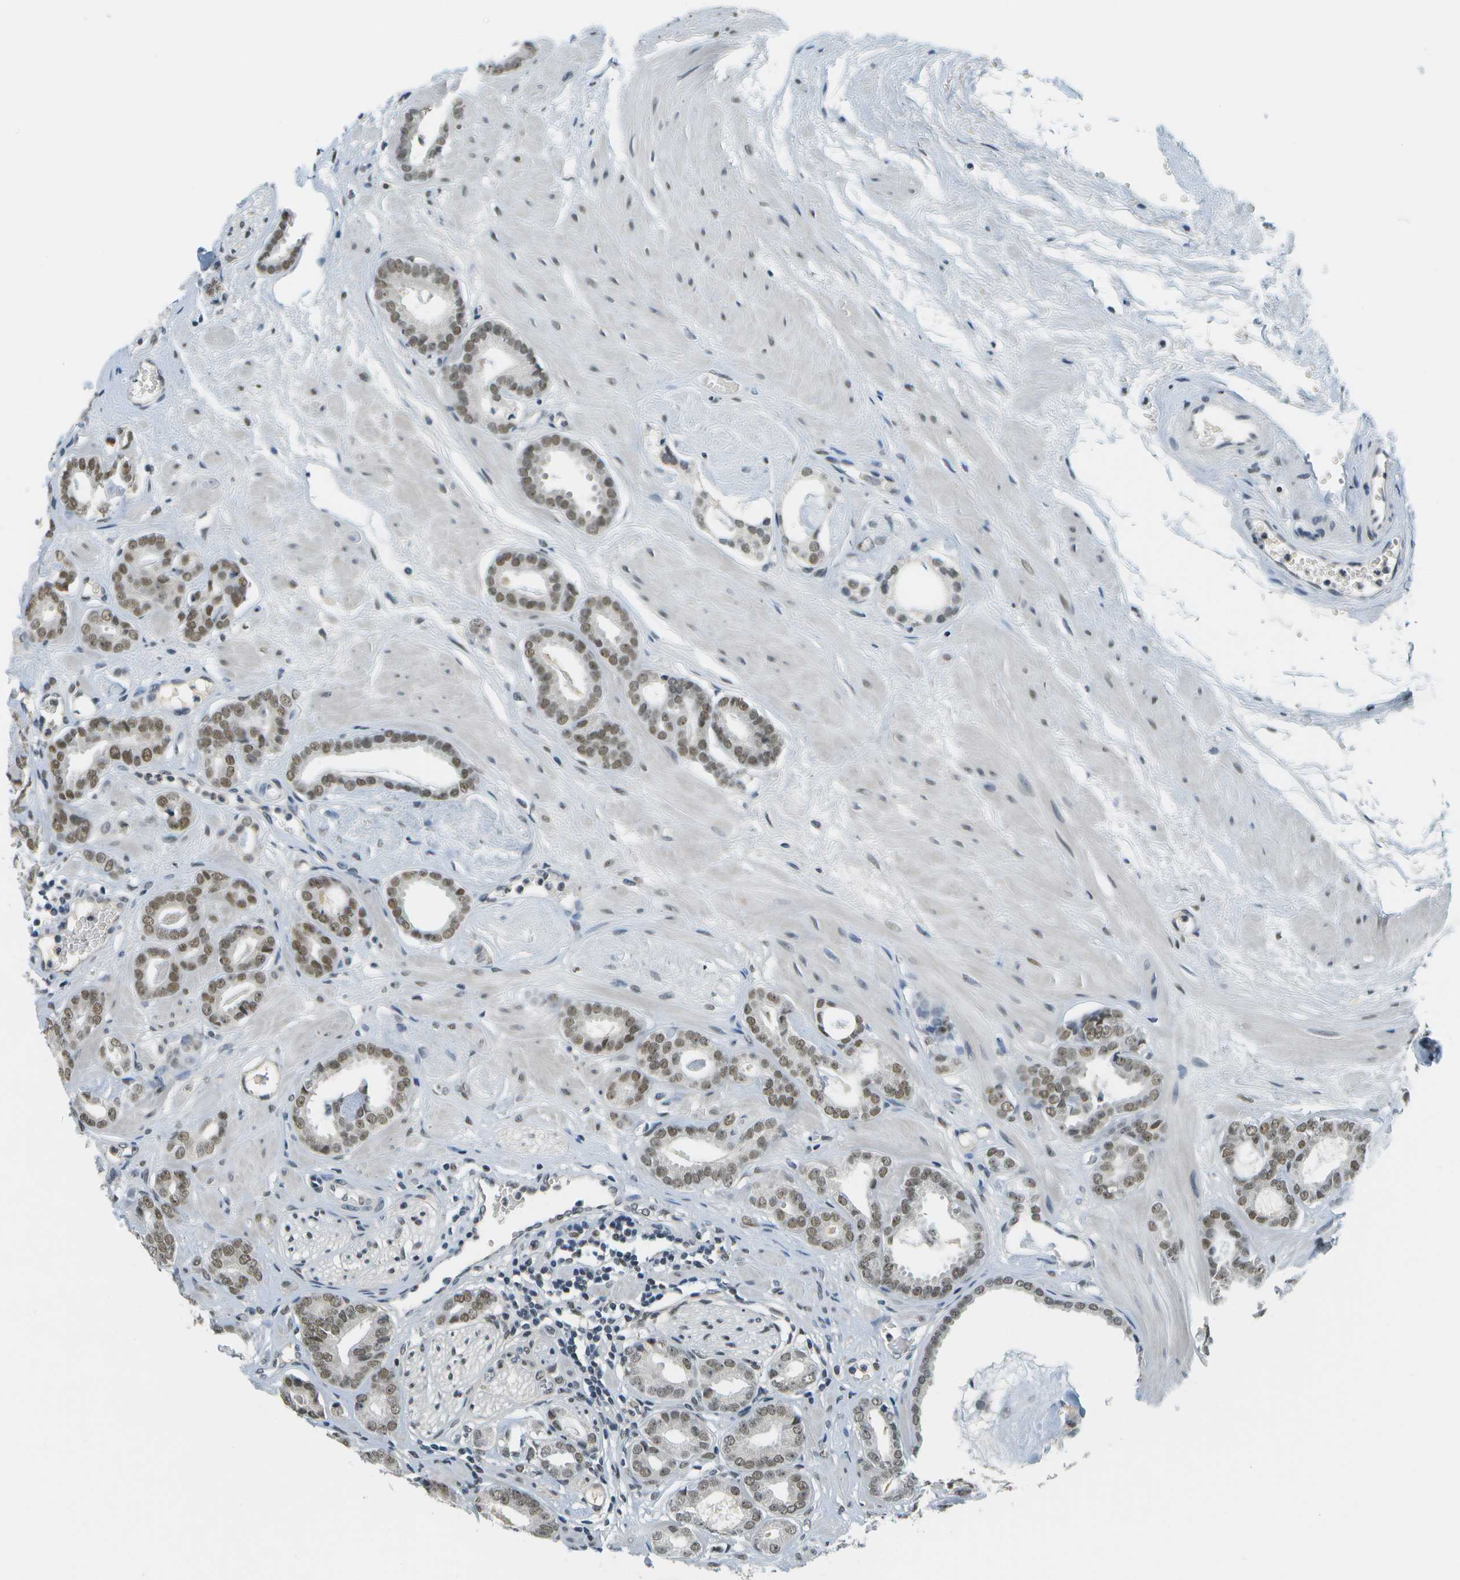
{"staining": {"intensity": "moderate", "quantity": ">75%", "location": "nuclear"}, "tissue": "prostate cancer", "cell_type": "Tumor cells", "image_type": "cancer", "snomed": [{"axis": "morphology", "description": "Adenocarcinoma, Low grade"}, {"axis": "topography", "description": "Prostate"}], "caption": "This is a histology image of immunohistochemistry (IHC) staining of prostate cancer, which shows moderate staining in the nuclear of tumor cells.", "gene": "CBX5", "patient": {"sex": "male", "age": 53}}